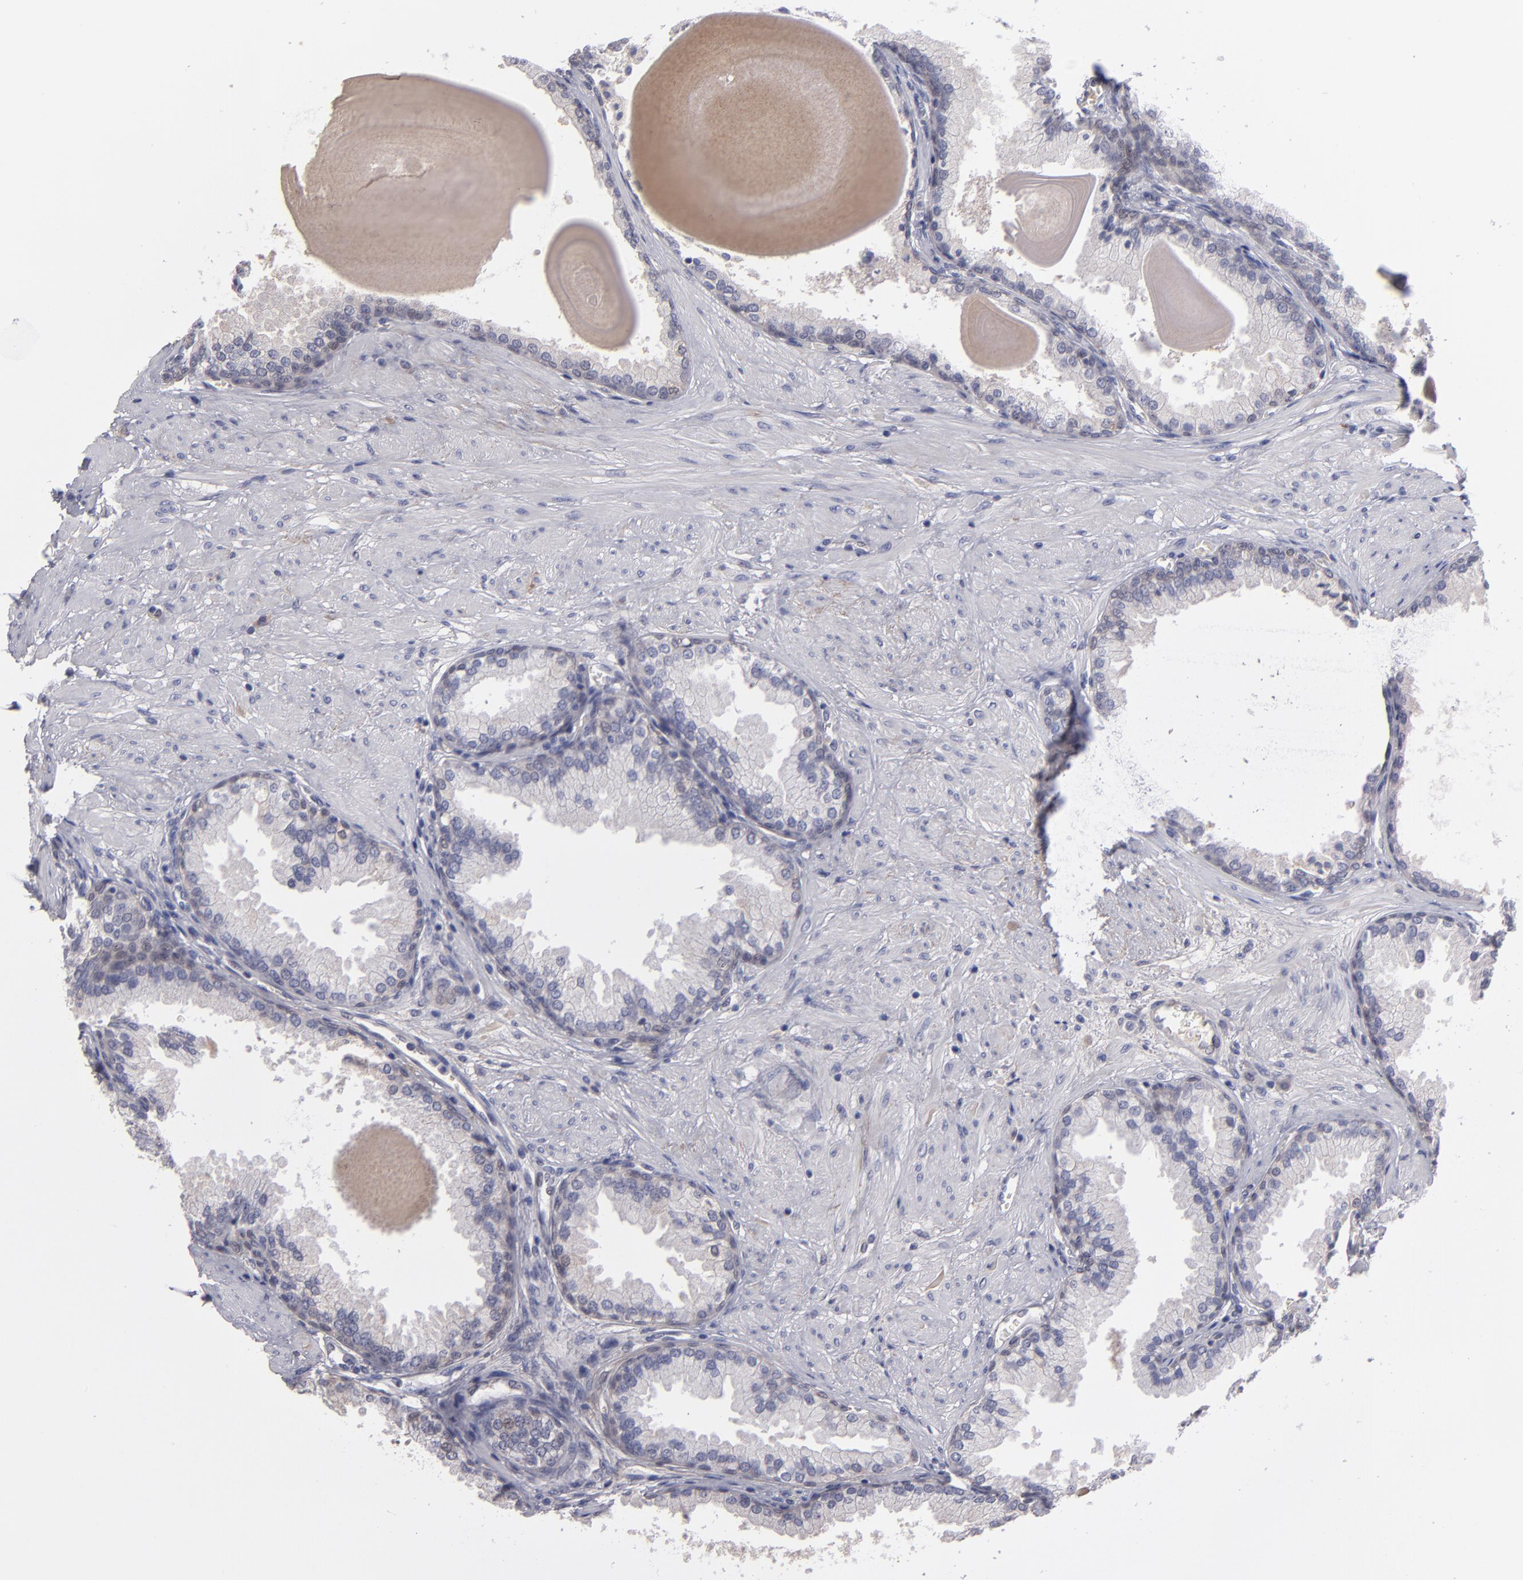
{"staining": {"intensity": "moderate", "quantity": "25%-75%", "location": "cytoplasmic/membranous"}, "tissue": "prostate", "cell_type": "Glandular cells", "image_type": "normal", "snomed": [{"axis": "morphology", "description": "Normal tissue, NOS"}, {"axis": "topography", "description": "Prostate"}], "caption": "Immunohistochemical staining of normal human prostate reveals 25%-75% levels of moderate cytoplasmic/membranous protein staining in approximately 25%-75% of glandular cells.", "gene": "ITIH4", "patient": {"sex": "male", "age": 51}}